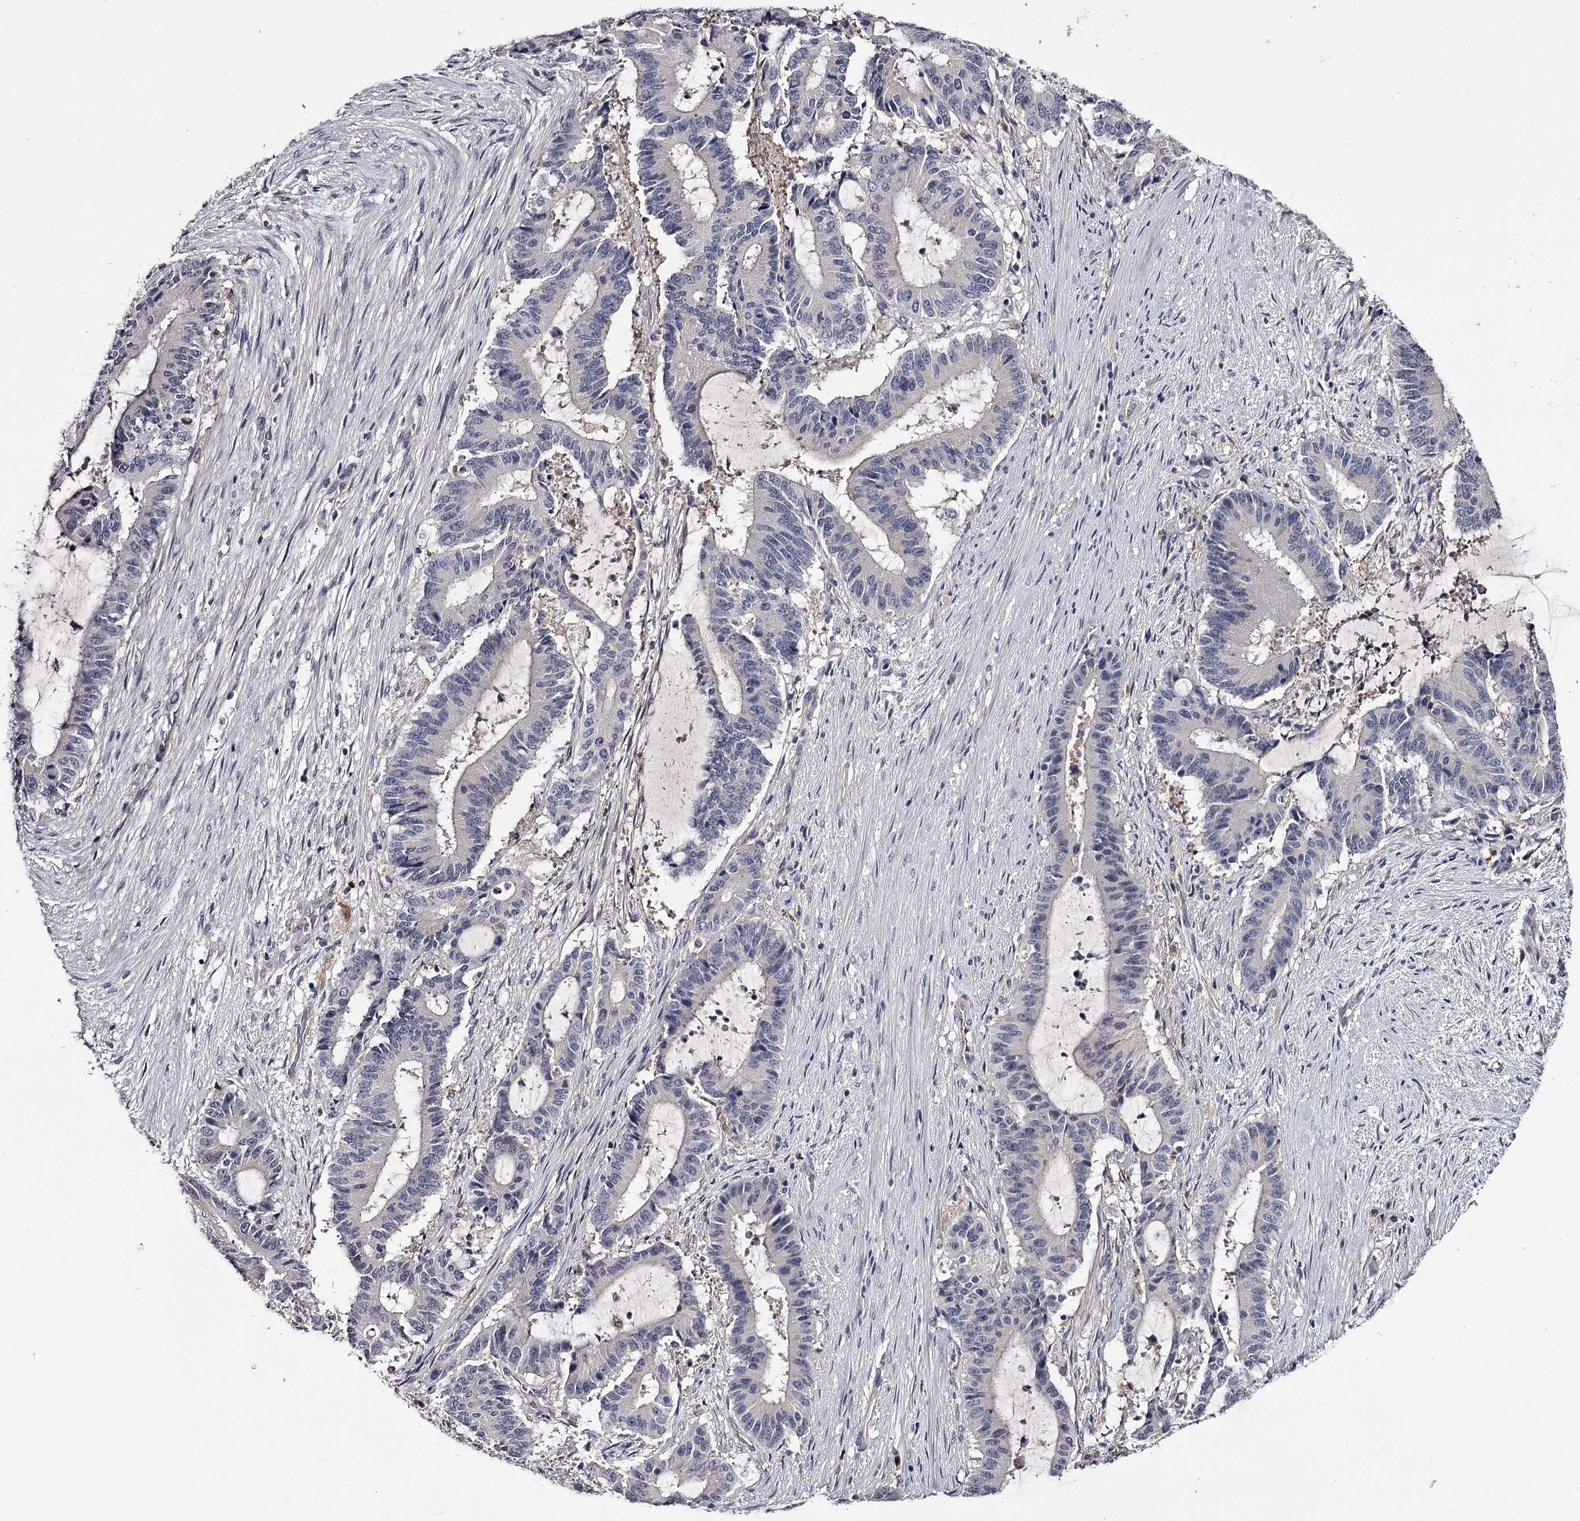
{"staining": {"intensity": "negative", "quantity": "none", "location": "none"}, "tissue": "liver cancer", "cell_type": "Tumor cells", "image_type": "cancer", "snomed": [{"axis": "morphology", "description": "Normal tissue, NOS"}, {"axis": "morphology", "description": "Cholangiocarcinoma"}, {"axis": "topography", "description": "Liver"}, {"axis": "topography", "description": "Peripheral nerve tissue"}], "caption": "Tumor cells show no significant staining in liver cancer (cholangiocarcinoma). Nuclei are stained in blue.", "gene": "GSTO1", "patient": {"sex": "female", "age": 73}}